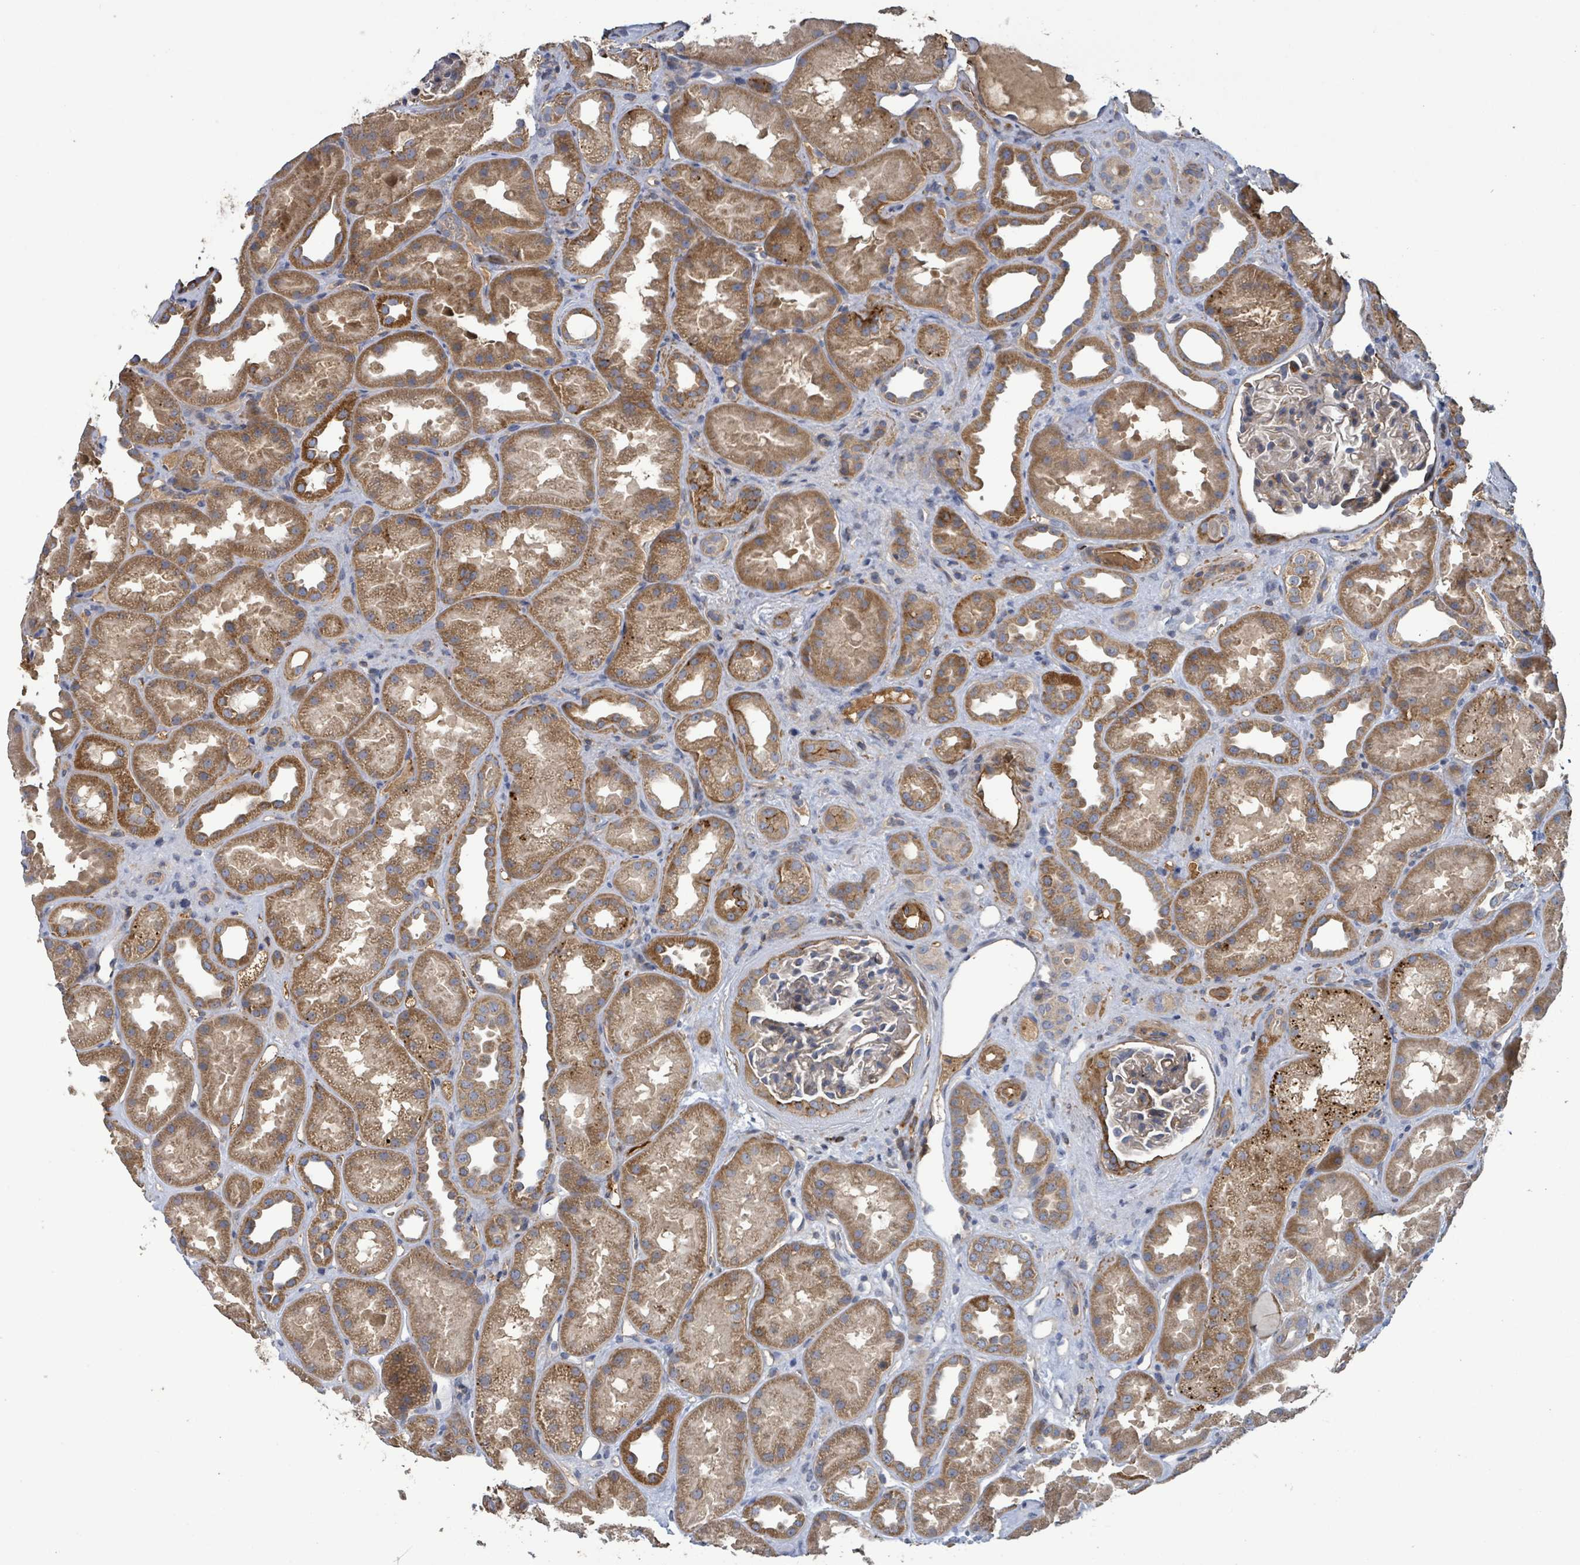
{"staining": {"intensity": "moderate", "quantity": "25%-75%", "location": "cytoplasmic/membranous"}, "tissue": "kidney", "cell_type": "Cells in glomeruli", "image_type": "normal", "snomed": [{"axis": "morphology", "description": "Normal tissue, NOS"}, {"axis": "topography", "description": "Kidney"}], "caption": "Protein expression analysis of unremarkable human kidney reveals moderate cytoplasmic/membranous staining in approximately 25%-75% of cells in glomeruli.", "gene": "PLAAT1", "patient": {"sex": "male", "age": 61}}